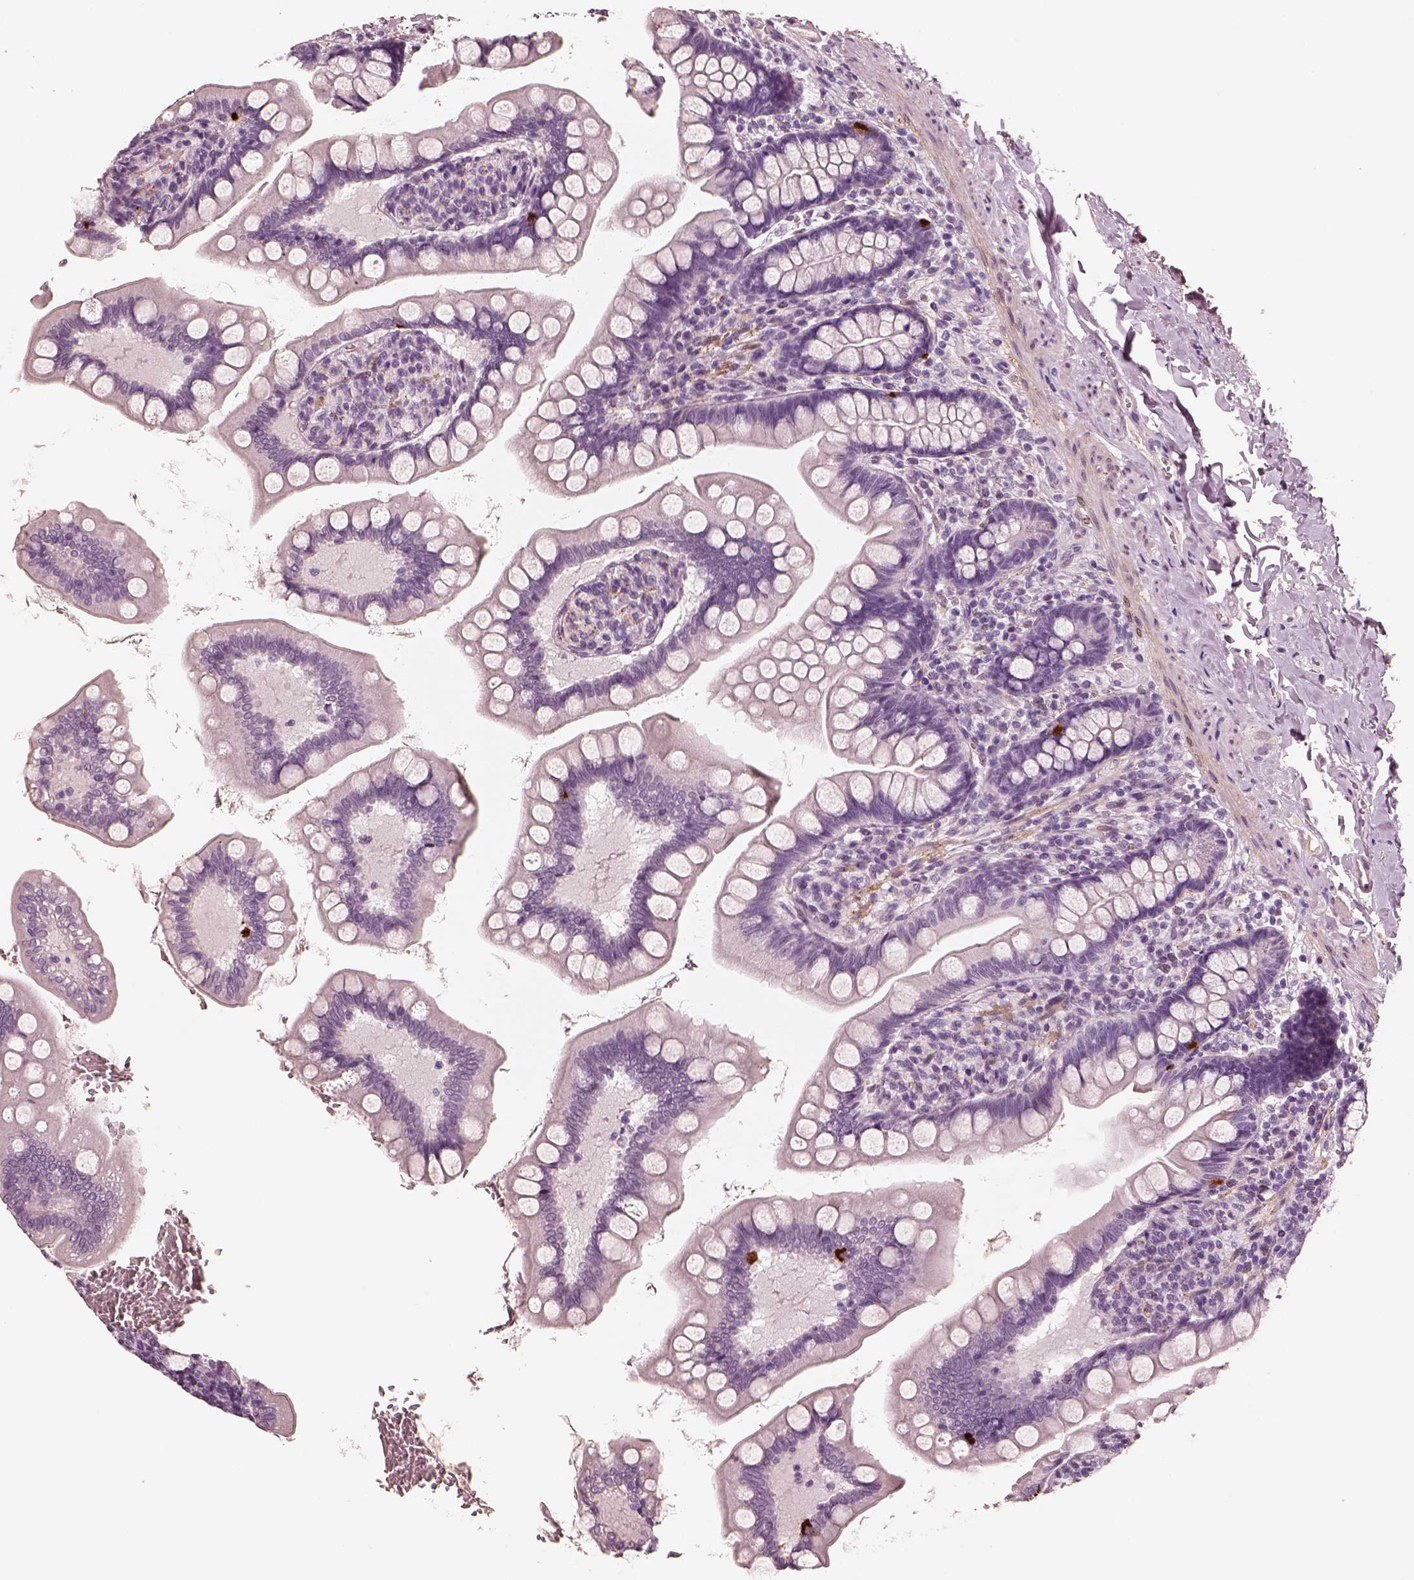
{"staining": {"intensity": "negative", "quantity": "none", "location": "none"}, "tissue": "small intestine", "cell_type": "Glandular cells", "image_type": "normal", "snomed": [{"axis": "morphology", "description": "Normal tissue, NOS"}, {"axis": "topography", "description": "Small intestine"}], "caption": "Immunohistochemical staining of benign human small intestine shows no significant expression in glandular cells. Brightfield microscopy of IHC stained with DAB (3,3'-diaminobenzidine) (brown) and hematoxylin (blue), captured at high magnification.", "gene": "RS1", "patient": {"sex": "female", "age": 56}}